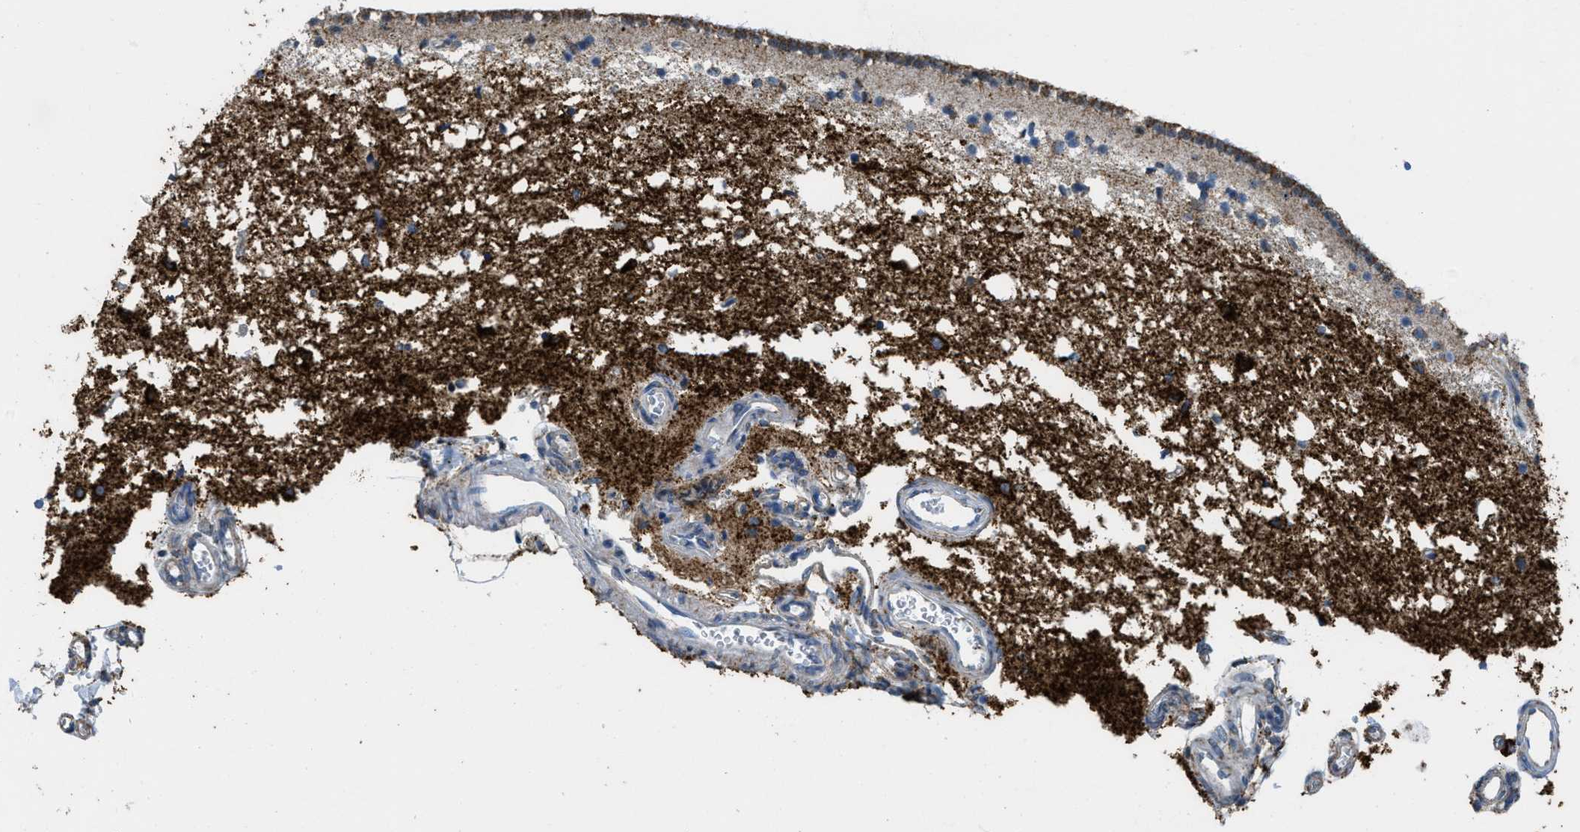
{"staining": {"intensity": "moderate", "quantity": ">75%", "location": "cytoplasmic/membranous"}, "tissue": "caudate", "cell_type": "Glial cells", "image_type": "normal", "snomed": [{"axis": "morphology", "description": "Normal tissue, NOS"}, {"axis": "topography", "description": "Lateral ventricle wall"}], "caption": "An immunohistochemistry (IHC) photomicrograph of normal tissue is shown. Protein staining in brown shows moderate cytoplasmic/membranous positivity in caudate within glial cells. Nuclei are stained in blue.", "gene": "TOMM70", "patient": {"sex": "male", "age": 45}}